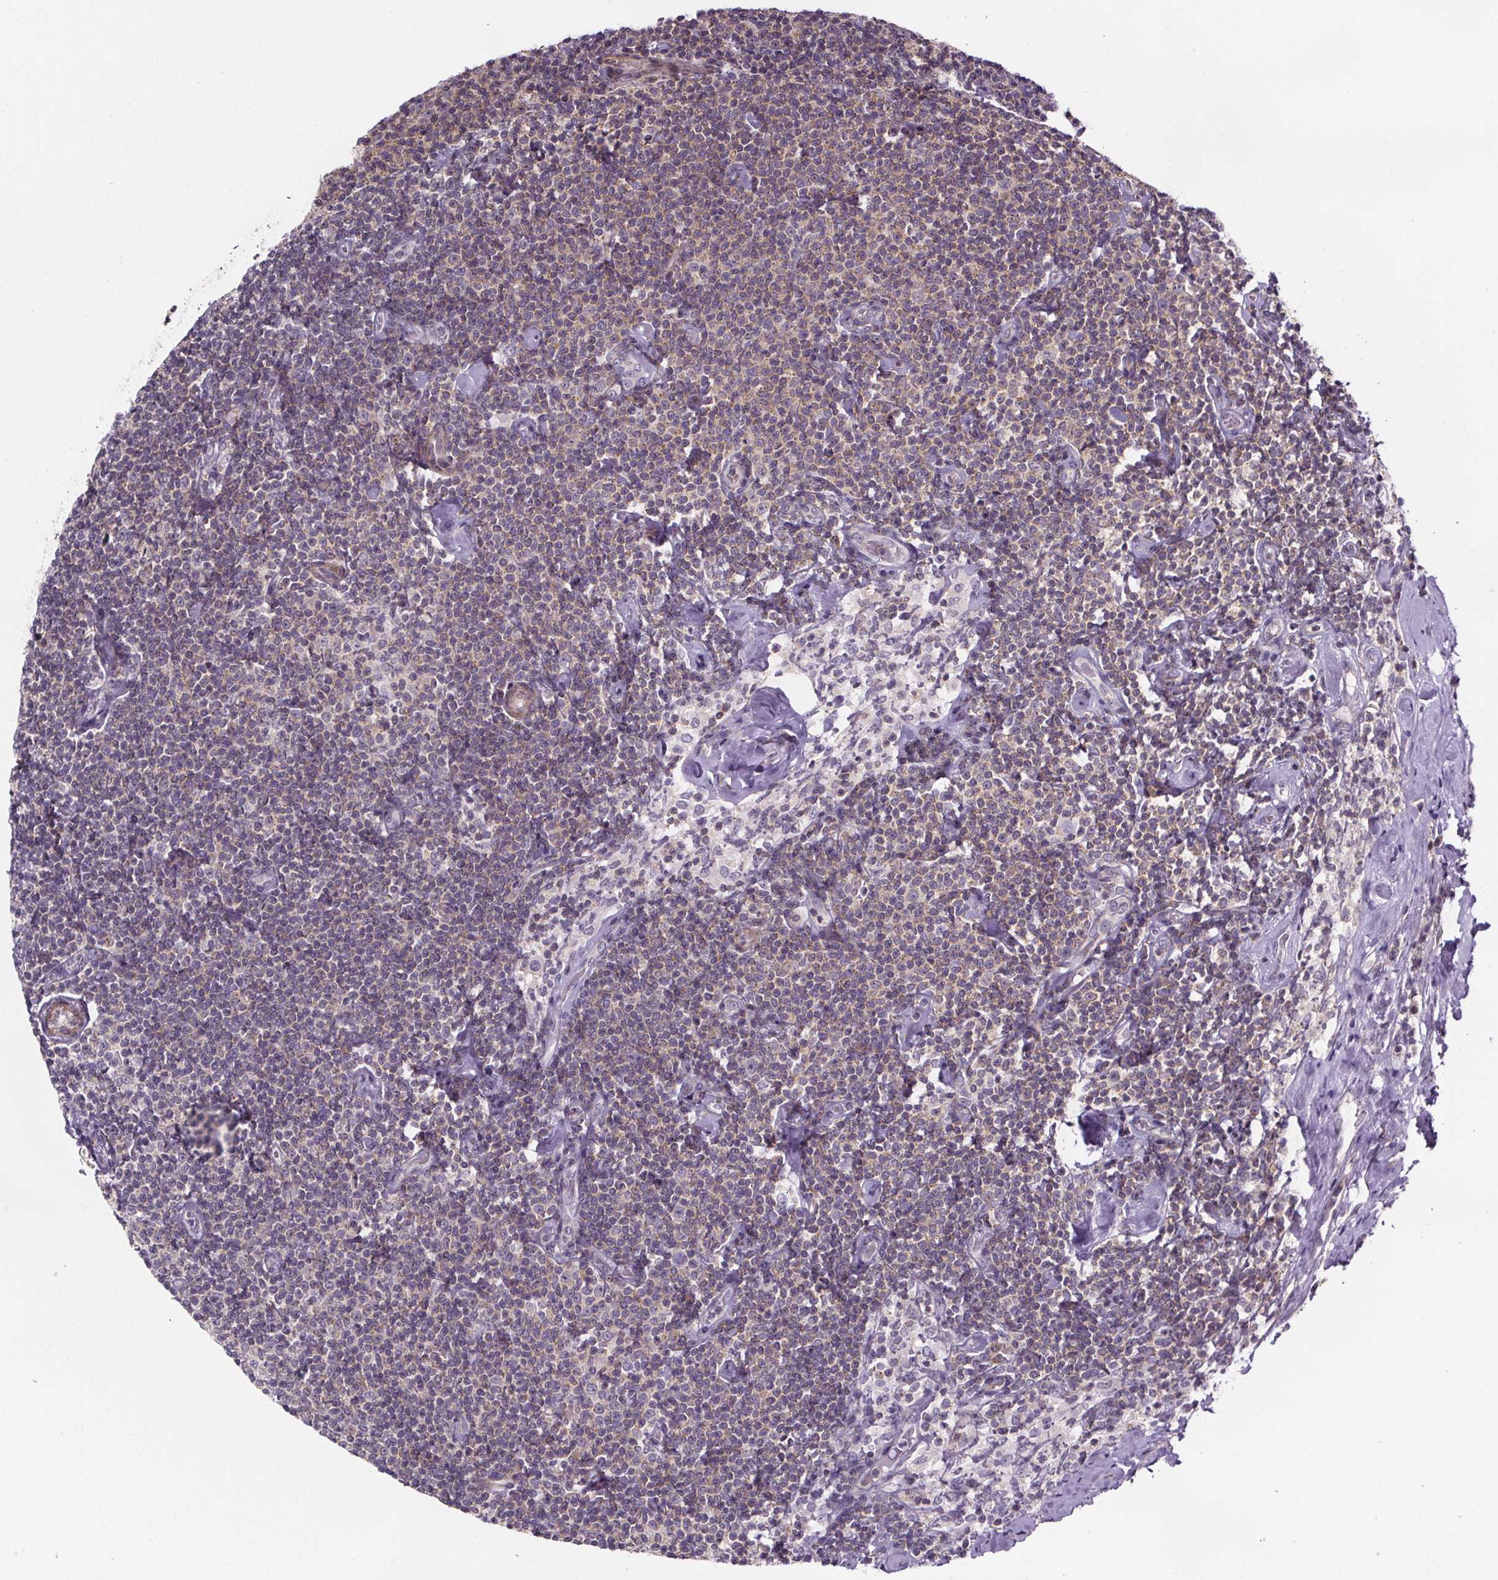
{"staining": {"intensity": "weak", "quantity": "25%-75%", "location": "cytoplasmic/membranous"}, "tissue": "lymphoma", "cell_type": "Tumor cells", "image_type": "cancer", "snomed": [{"axis": "morphology", "description": "Malignant lymphoma, non-Hodgkin's type, Low grade"}, {"axis": "topography", "description": "Lymph node"}], "caption": "Immunohistochemical staining of human malignant lymphoma, non-Hodgkin's type (low-grade) displays low levels of weak cytoplasmic/membranous positivity in approximately 25%-75% of tumor cells.", "gene": "TTC12", "patient": {"sex": "male", "age": 81}}